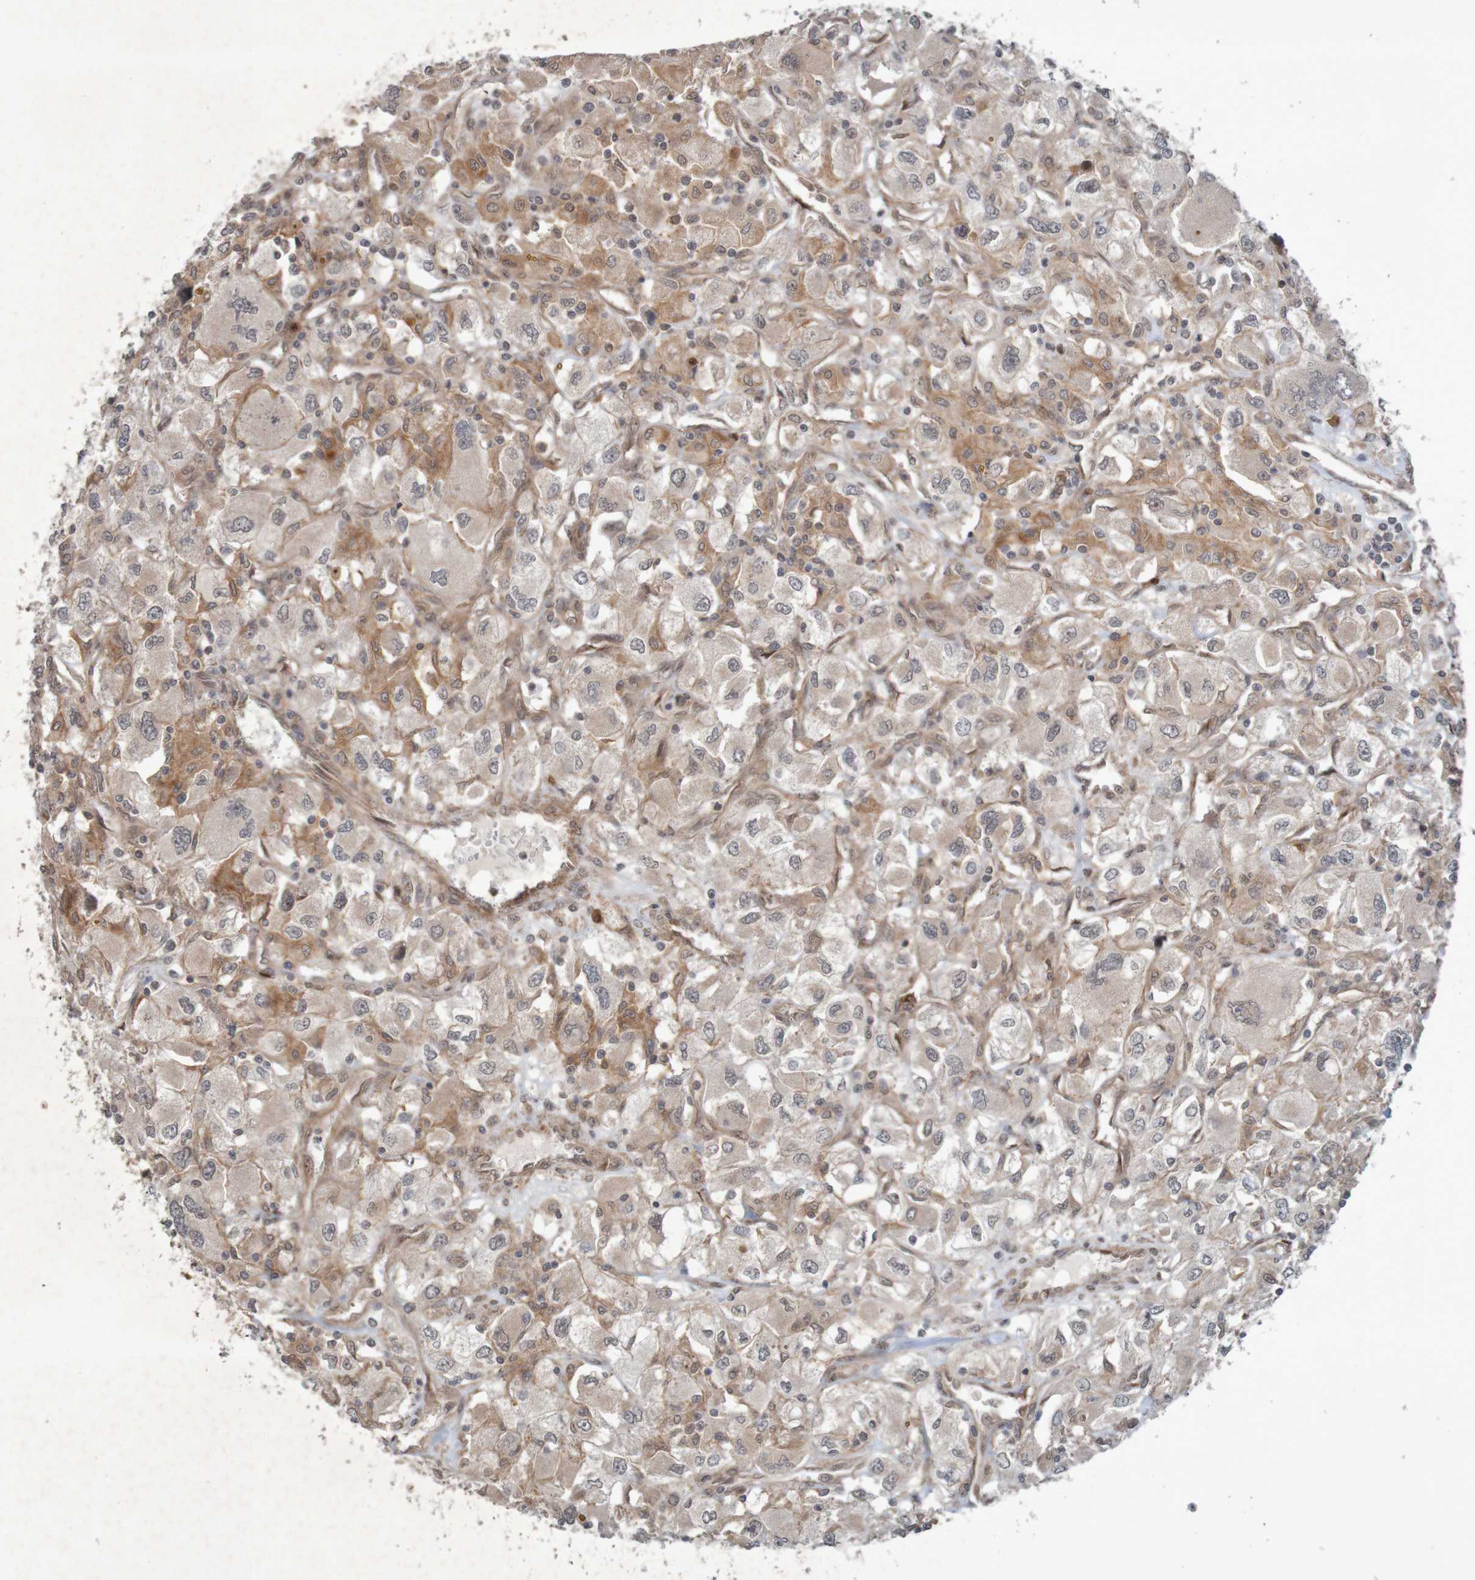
{"staining": {"intensity": "moderate", "quantity": "25%-75%", "location": "cytoplasmic/membranous"}, "tissue": "renal cancer", "cell_type": "Tumor cells", "image_type": "cancer", "snomed": [{"axis": "morphology", "description": "Adenocarcinoma, NOS"}, {"axis": "topography", "description": "Kidney"}], "caption": "Renal cancer (adenocarcinoma) stained for a protein exhibits moderate cytoplasmic/membranous positivity in tumor cells.", "gene": "ARHGEF11", "patient": {"sex": "female", "age": 52}}